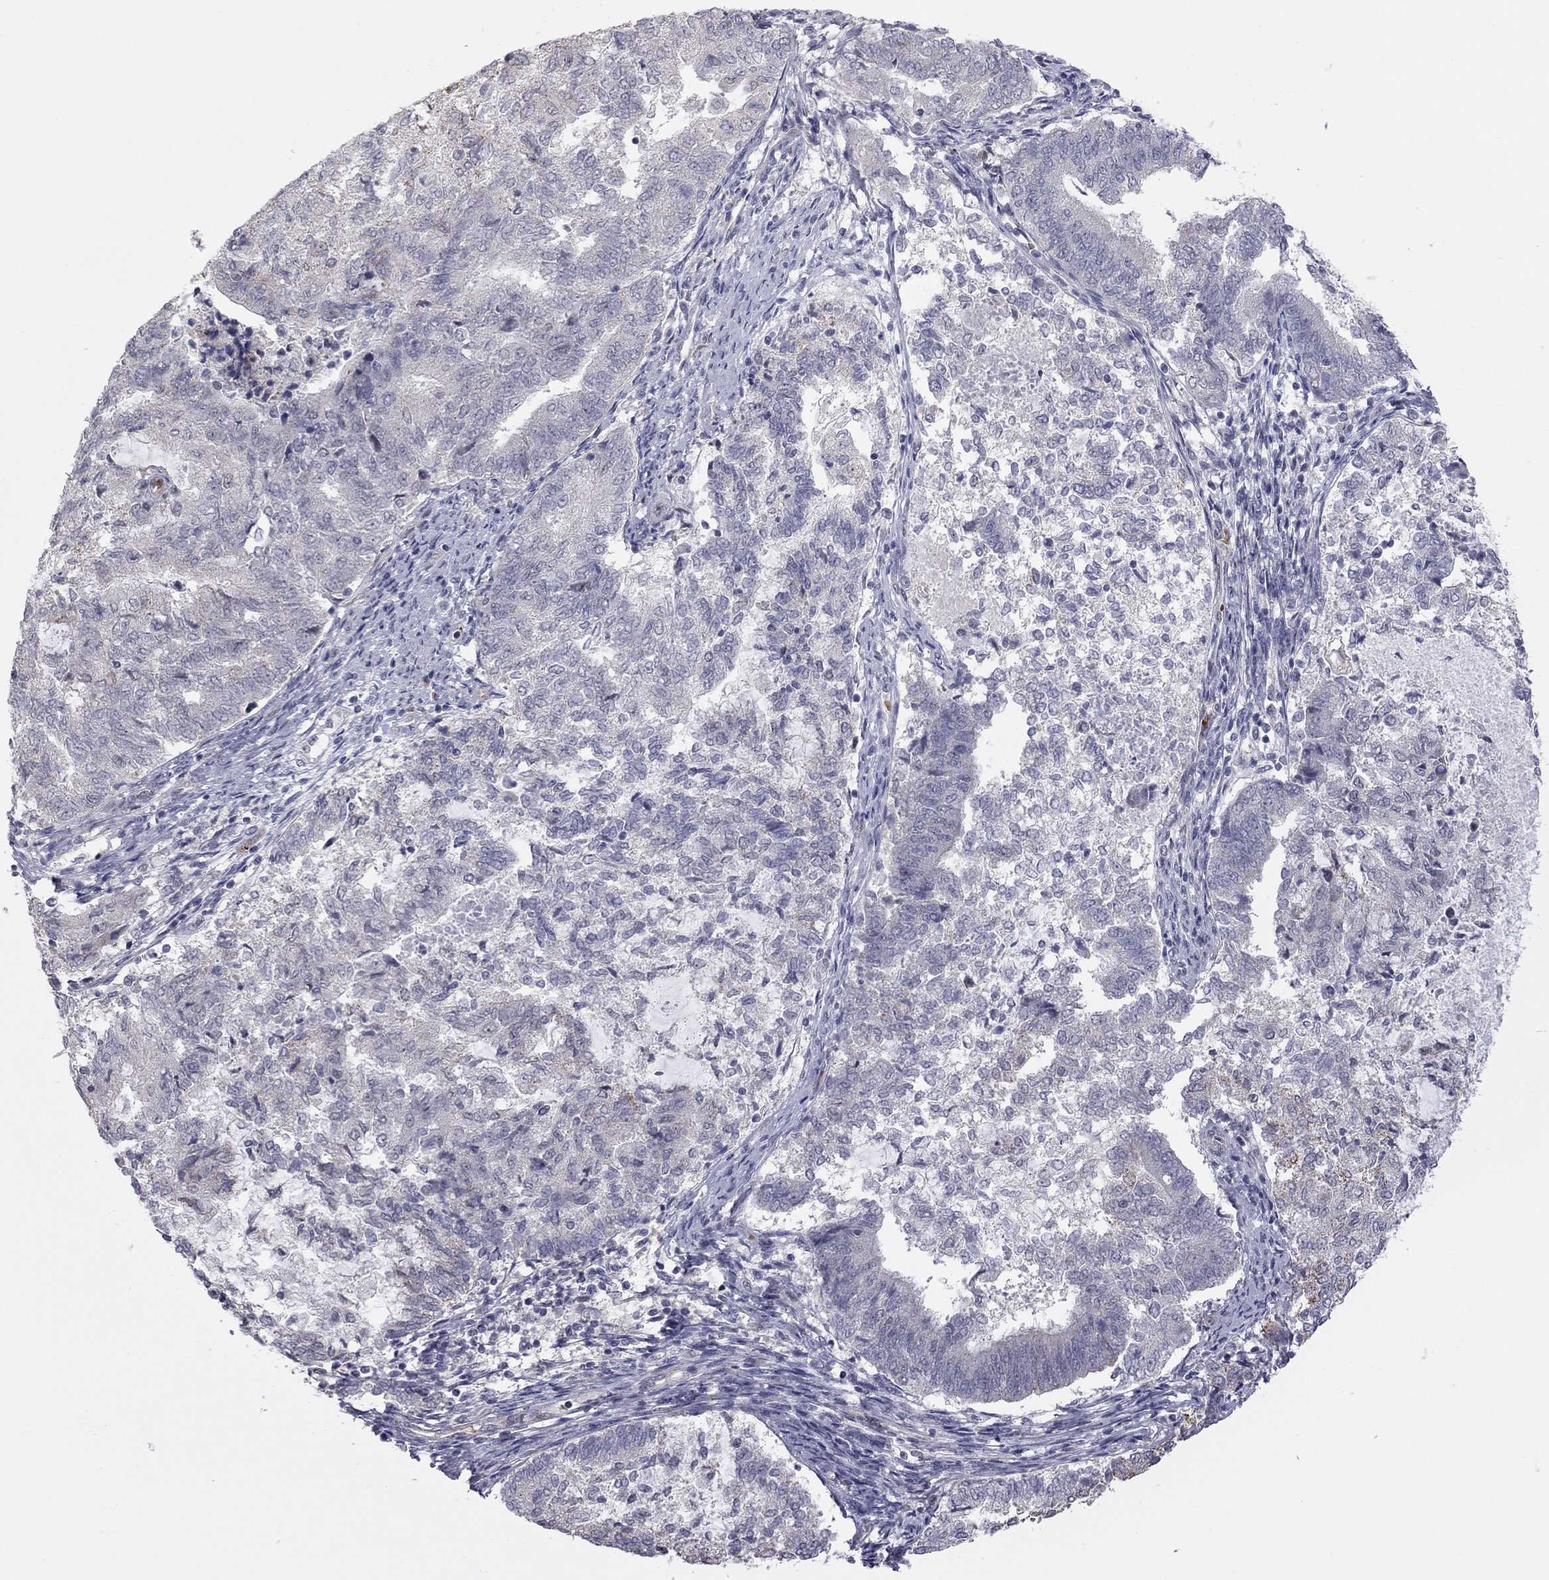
{"staining": {"intensity": "moderate", "quantity": "<25%", "location": "cytoplasmic/membranous"}, "tissue": "endometrial cancer", "cell_type": "Tumor cells", "image_type": "cancer", "snomed": [{"axis": "morphology", "description": "Adenocarcinoma, NOS"}, {"axis": "topography", "description": "Endometrium"}], "caption": "Endometrial cancer tissue displays moderate cytoplasmic/membranous positivity in approximately <25% of tumor cells The staining was performed using DAB (3,3'-diaminobenzidine) to visualize the protein expression in brown, while the nuclei were stained in blue with hematoxylin (Magnification: 20x).", "gene": "MC3R", "patient": {"sex": "female", "age": 65}}